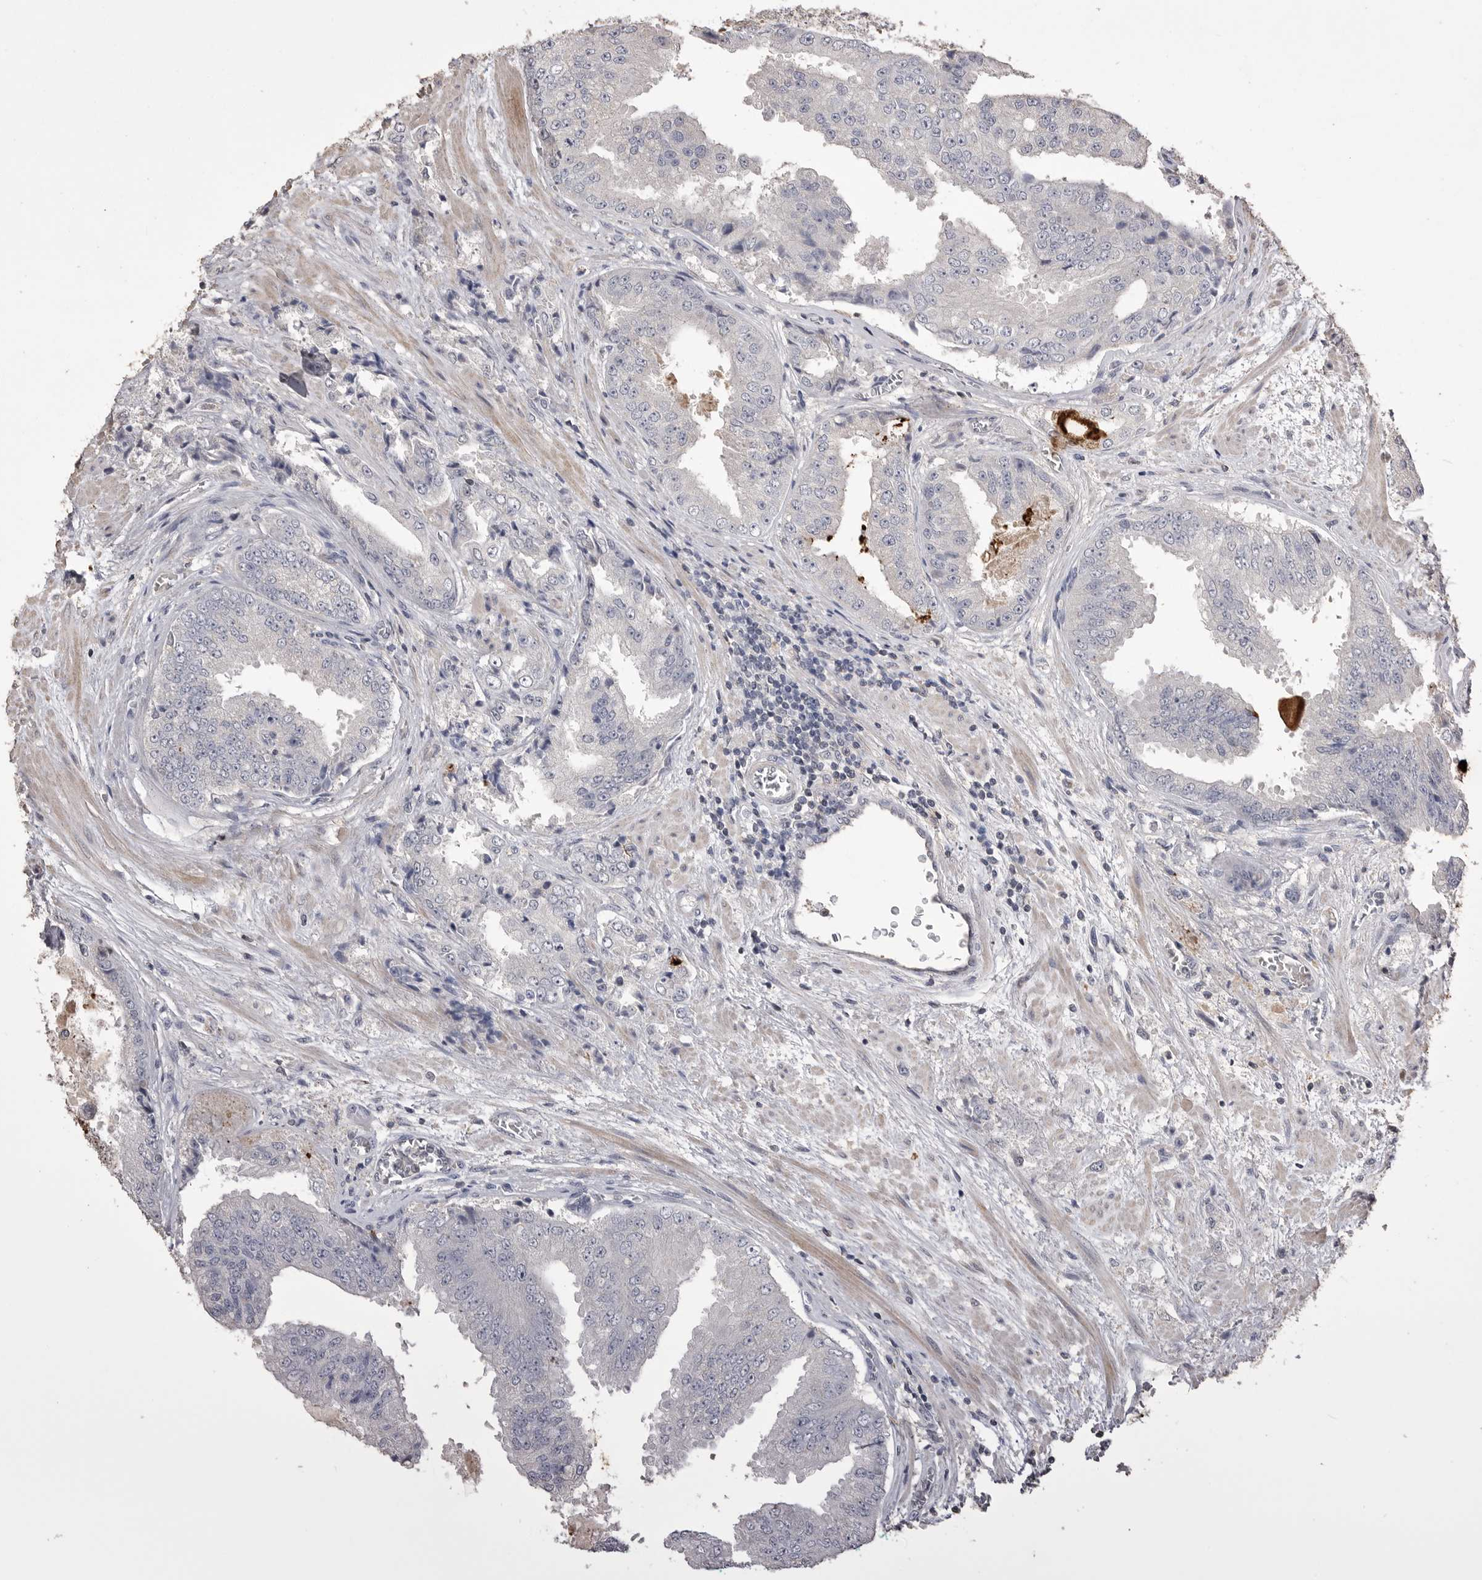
{"staining": {"intensity": "negative", "quantity": "none", "location": "none"}, "tissue": "prostate cancer", "cell_type": "Tumor cells", "image_type": "cancer", "snomed": [{"axis": "morphology", "description": "Adenocarcinoma, High grade"}, {"axis": "topography", "description": "Prostate"}], "caption": "The micrograph demonstrates no significant expression in tumor cells of adenocarcinoma (high-grade) (prostate). Brightfield microscopy of immunohistochemistry stained with DAB (3,3'-diaminobenzidine) (brown) and hematoxylin (blue), captured at high magnification.", "gene": "MMP7", "patient": {"sex": "male", "age": 58}}